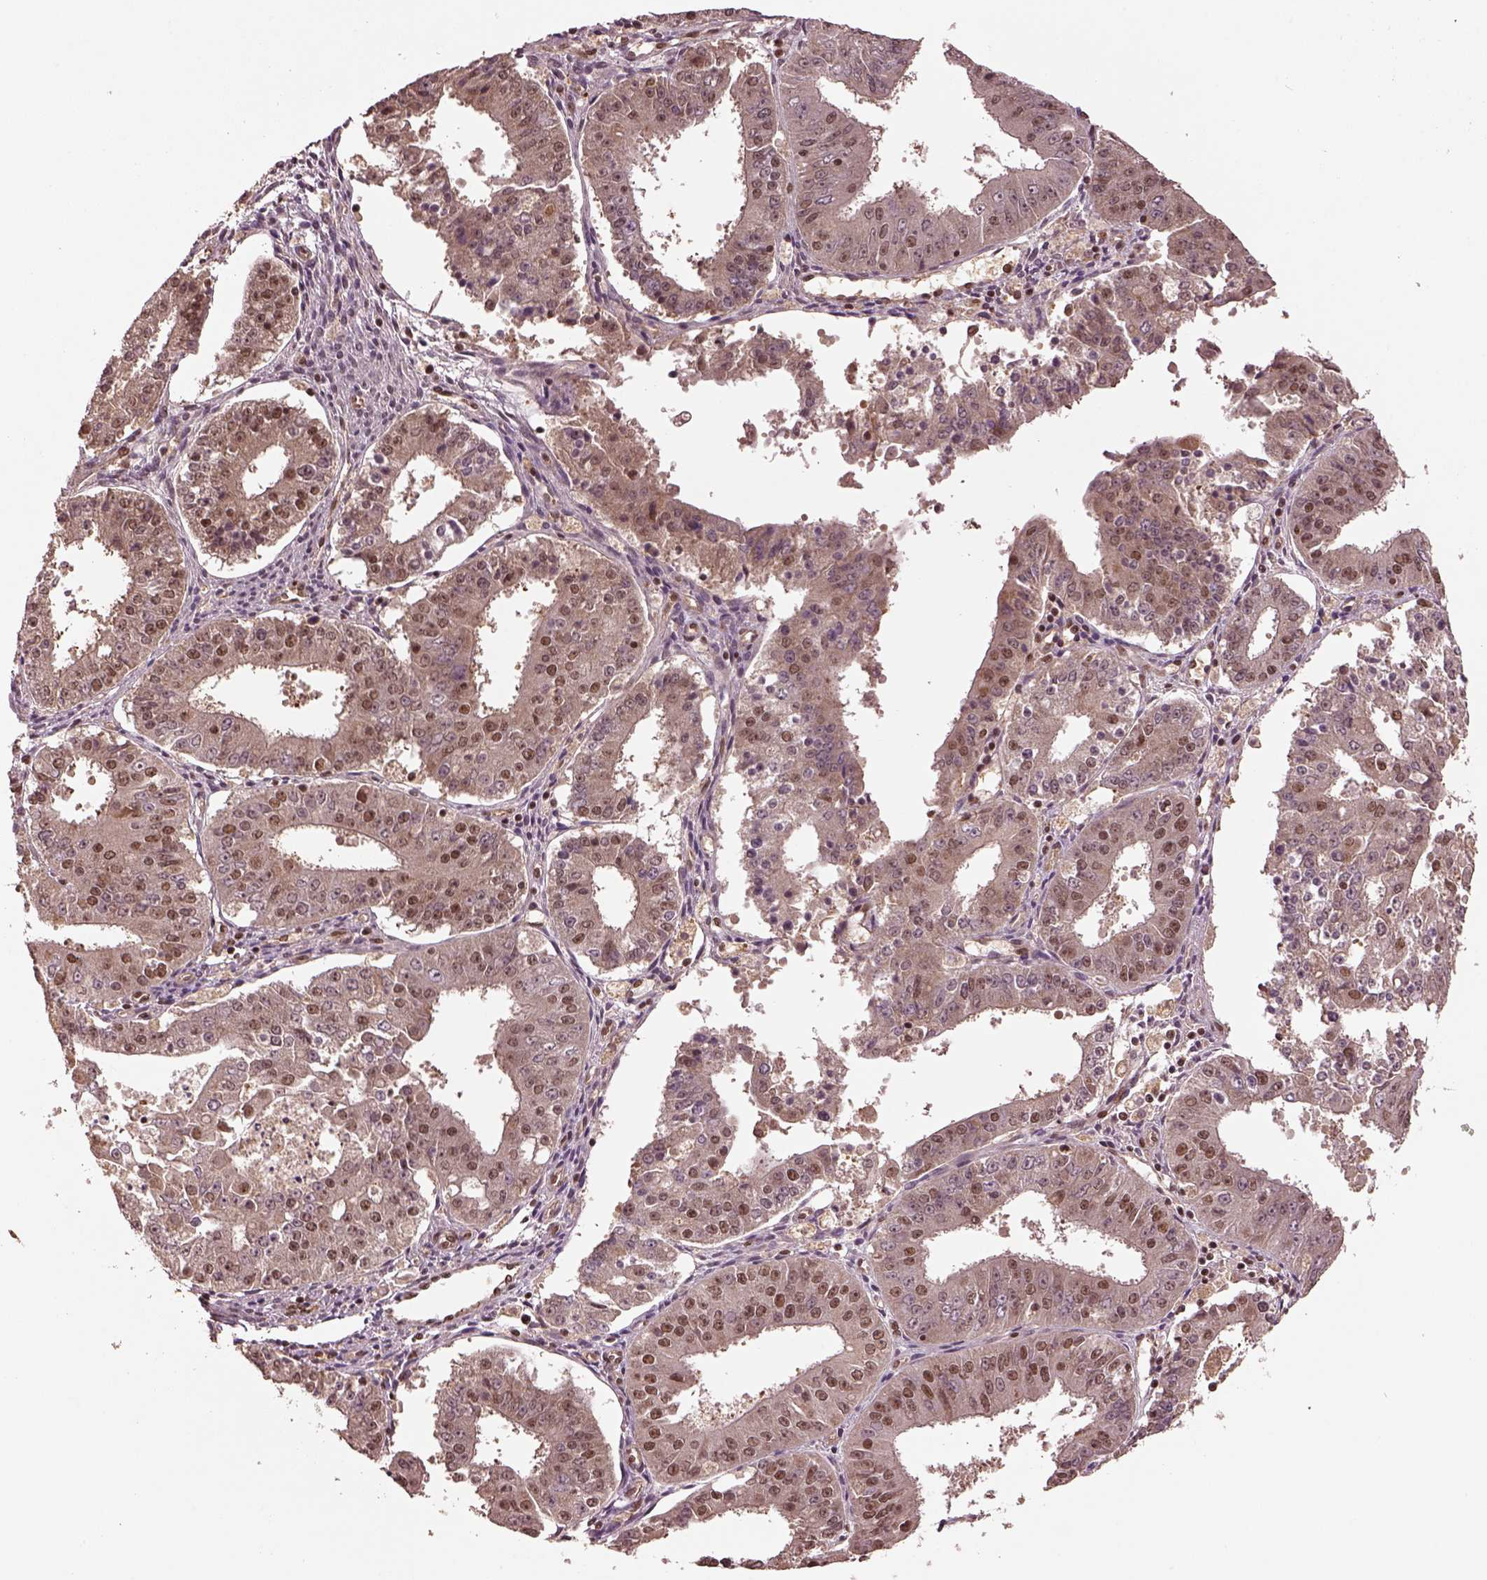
{"staining": {"intensity": "moderate", "quantity": "25%-75%", "location": "nuclear"}, "tissue": "ovarian cancer", "cell_type": "Tumor cells", "image_type": "cancer", "snomed": [{"axis": "morphology", "description": "Carcinoma, endometroid"}, {"axis": "topography", "description": "Ovary"}], "caption": "Endometroid carcinoma (ovarian) stained for a protein (brown) shows moderate nuclear positive positivity in about 25%-75% of tumor cells.", "gene": "BRD9", "patient": {"sex": "female", "age": 42}}